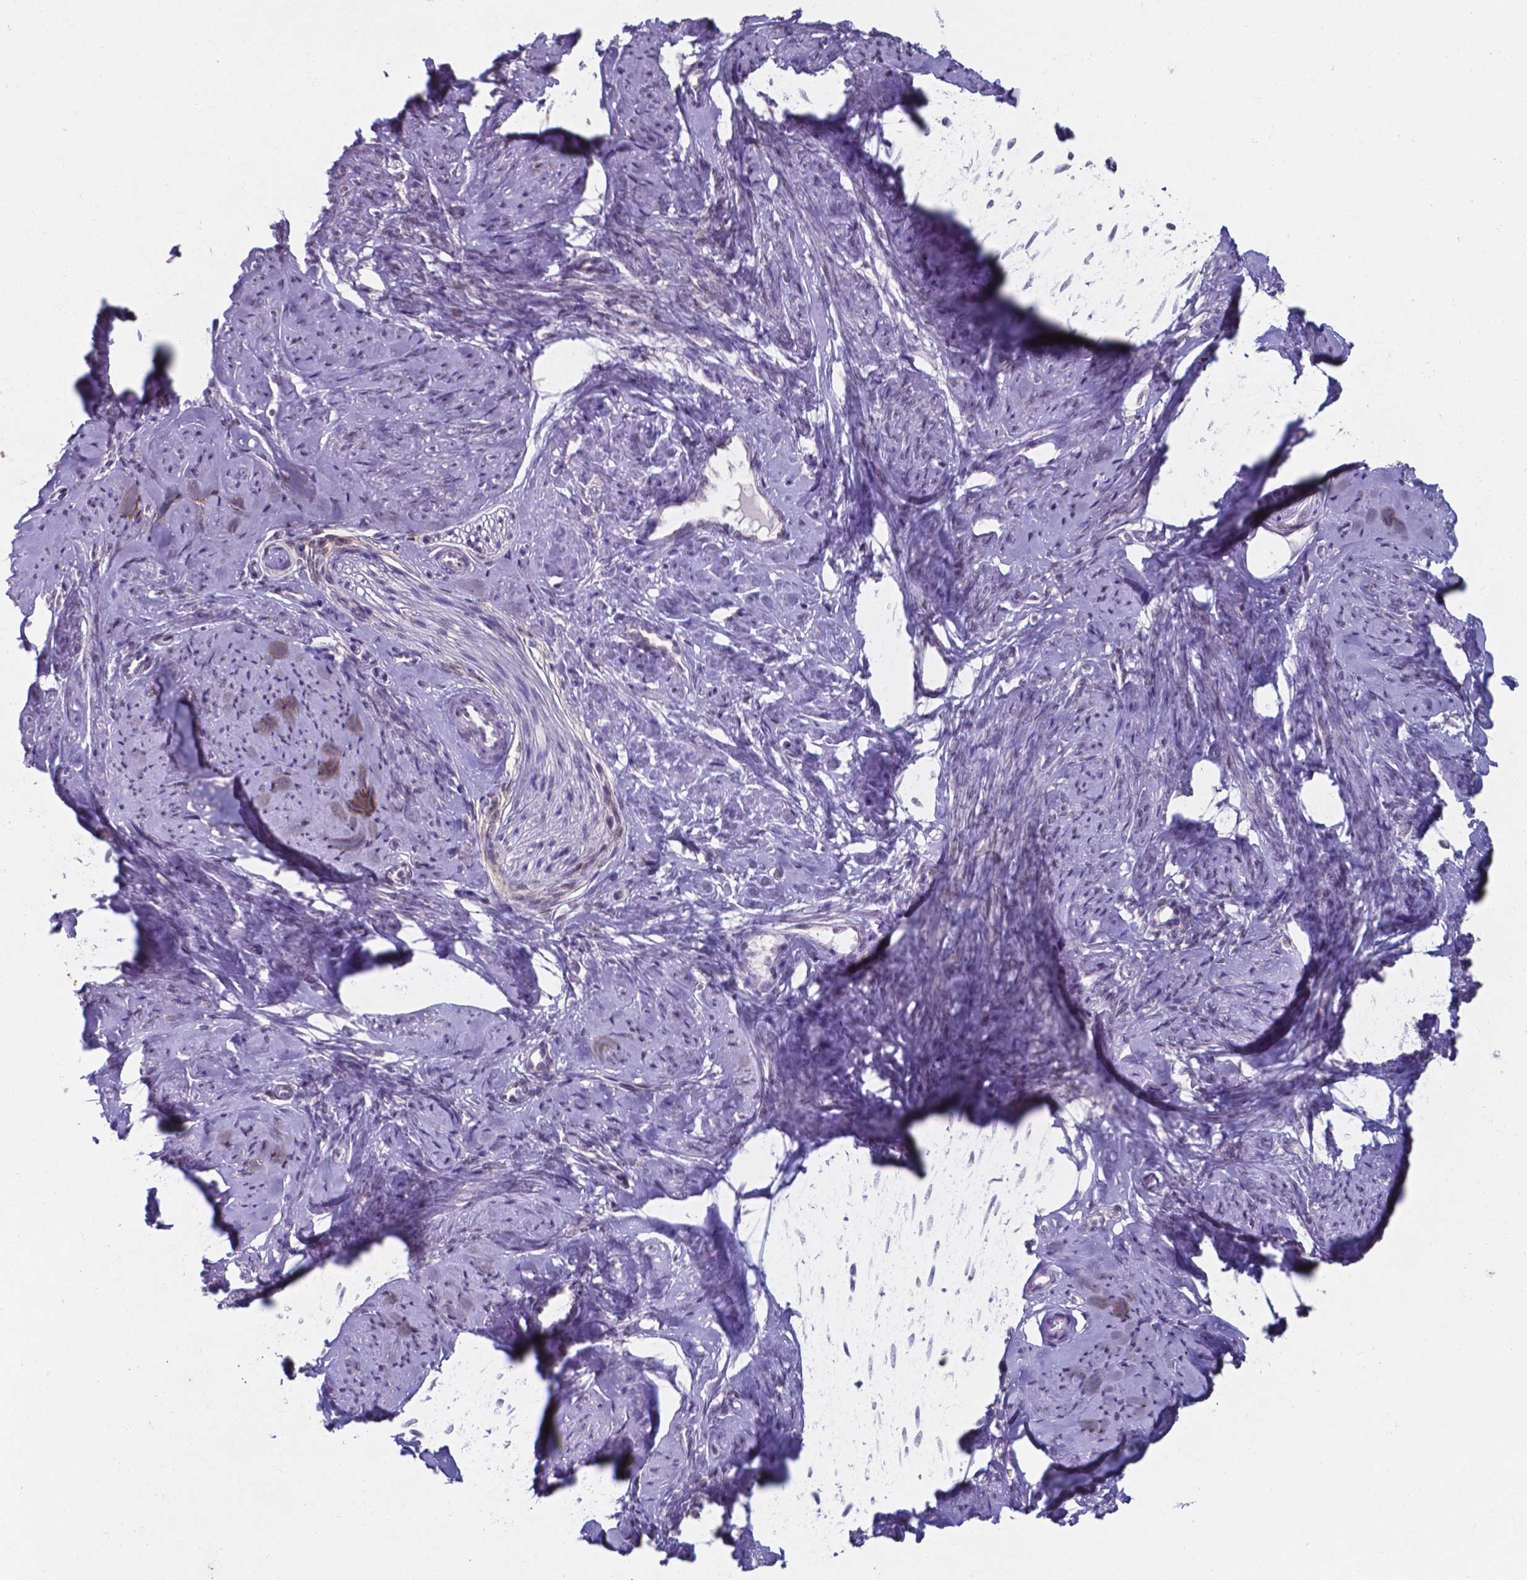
{"staining": {"intensity": "negative", "quantity": "none", "location": "none"}, "tissue": "smooth muscle", "cell_type": "Smooth muscle cells", "image_type": "normal", "snomed": [{"axis": "morphology", "description": "Normal tissue, NOS"}, {"axis": "topography", "description": "Smooth muscle"}], "caption": "Image shows no significant protein positivity in smooth muscle cells of benign smooth muscle. Brightfield microscopy of IHC stained with DAB (3,3'-diaminobenzidine) (brown) and hematoxylin (blue), captured at high magnification.", "gene": "UBE2E2", "patient": {"sex": "female", "age": 48}}